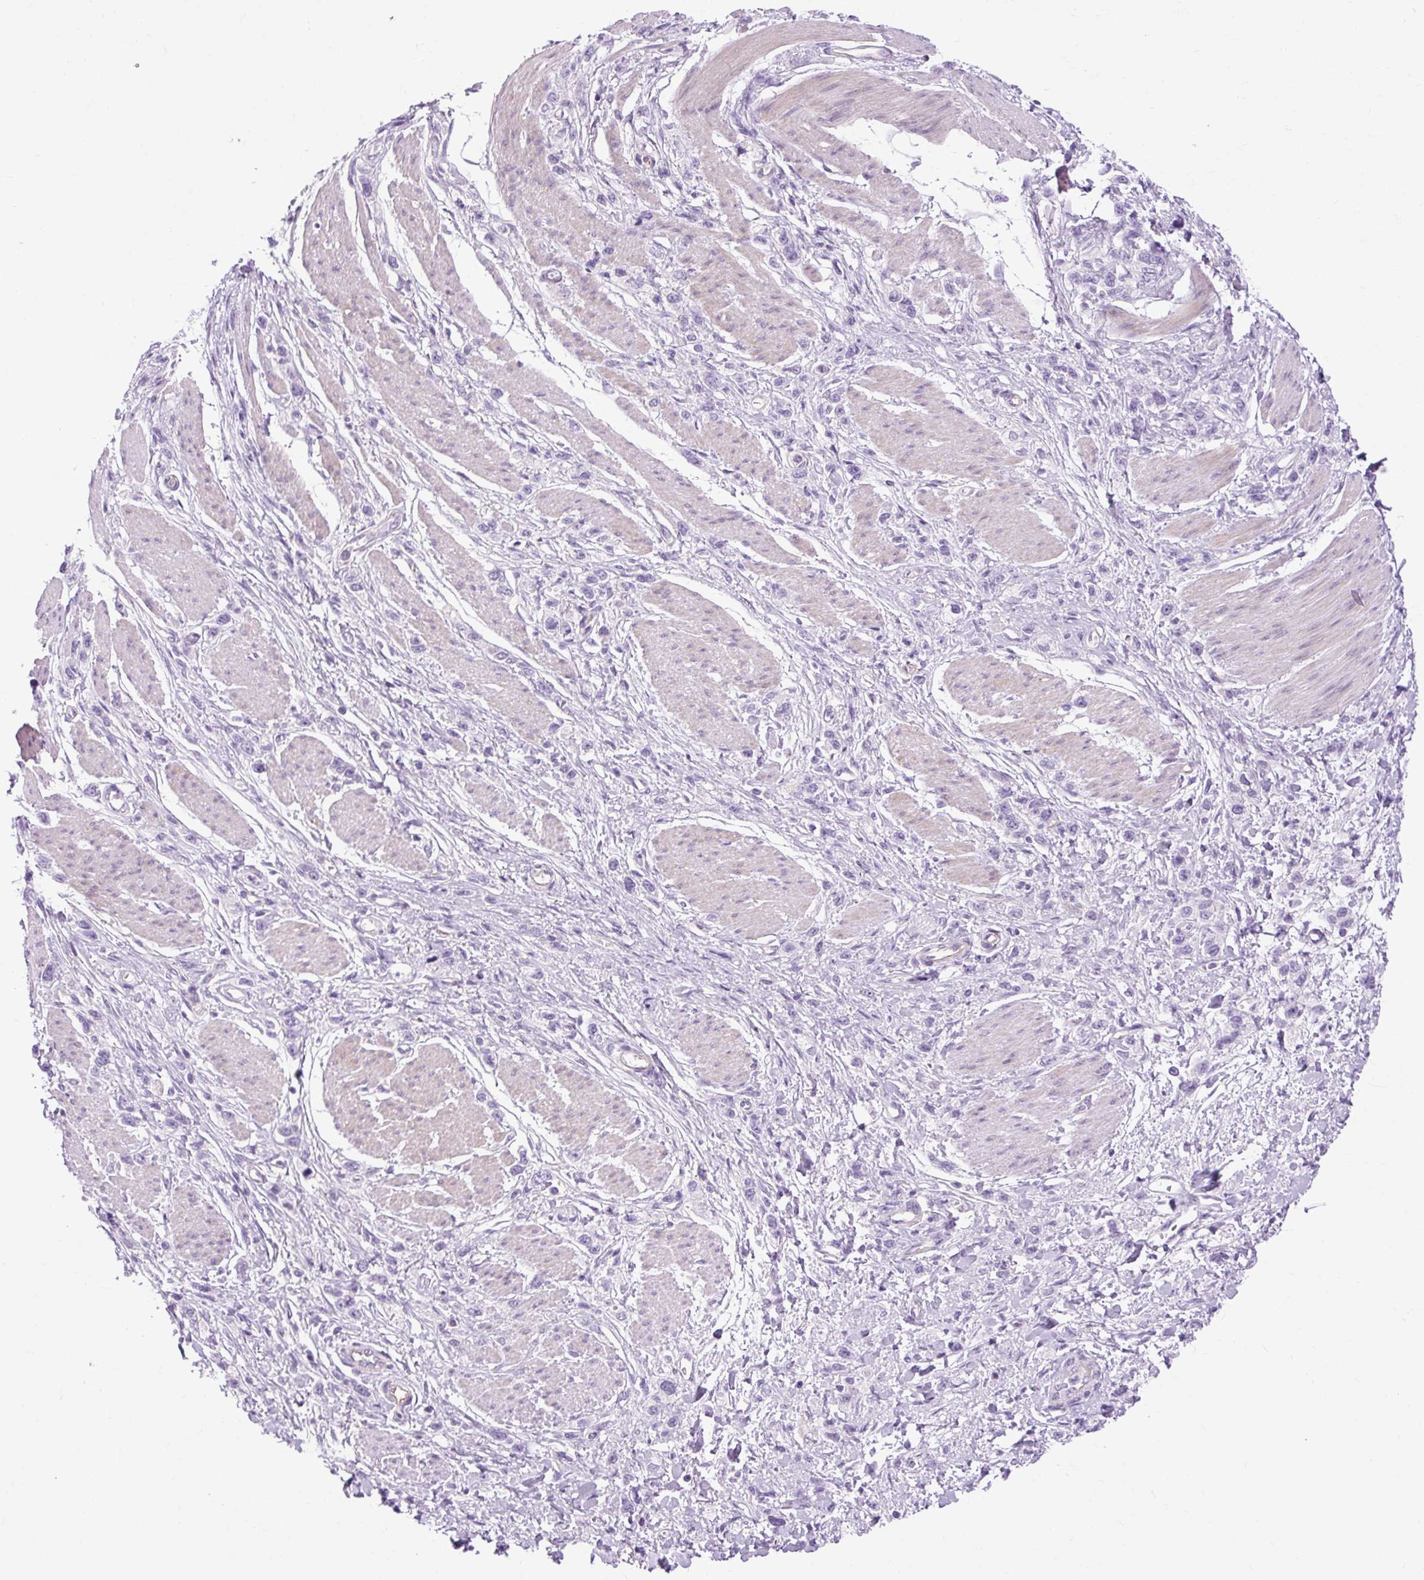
{"staining": {"intensity": "negative", "quantity": "none", "location": "none"}, "tissue": "stomach cancer", "cell_type": "Tumor cells", "image_type": "cancer", "snomed": [{"axis": "morphology", "description": "Adenocarcinoma, NOS"}, {"axis": "topography", "description": "Stomach"}], "caption": "Immunohistochemical staining of stomach cancer exhibits no significant staining in tumor cells.", "gene": "OOEP", "patient": {"sex": "female", "age": 65}}